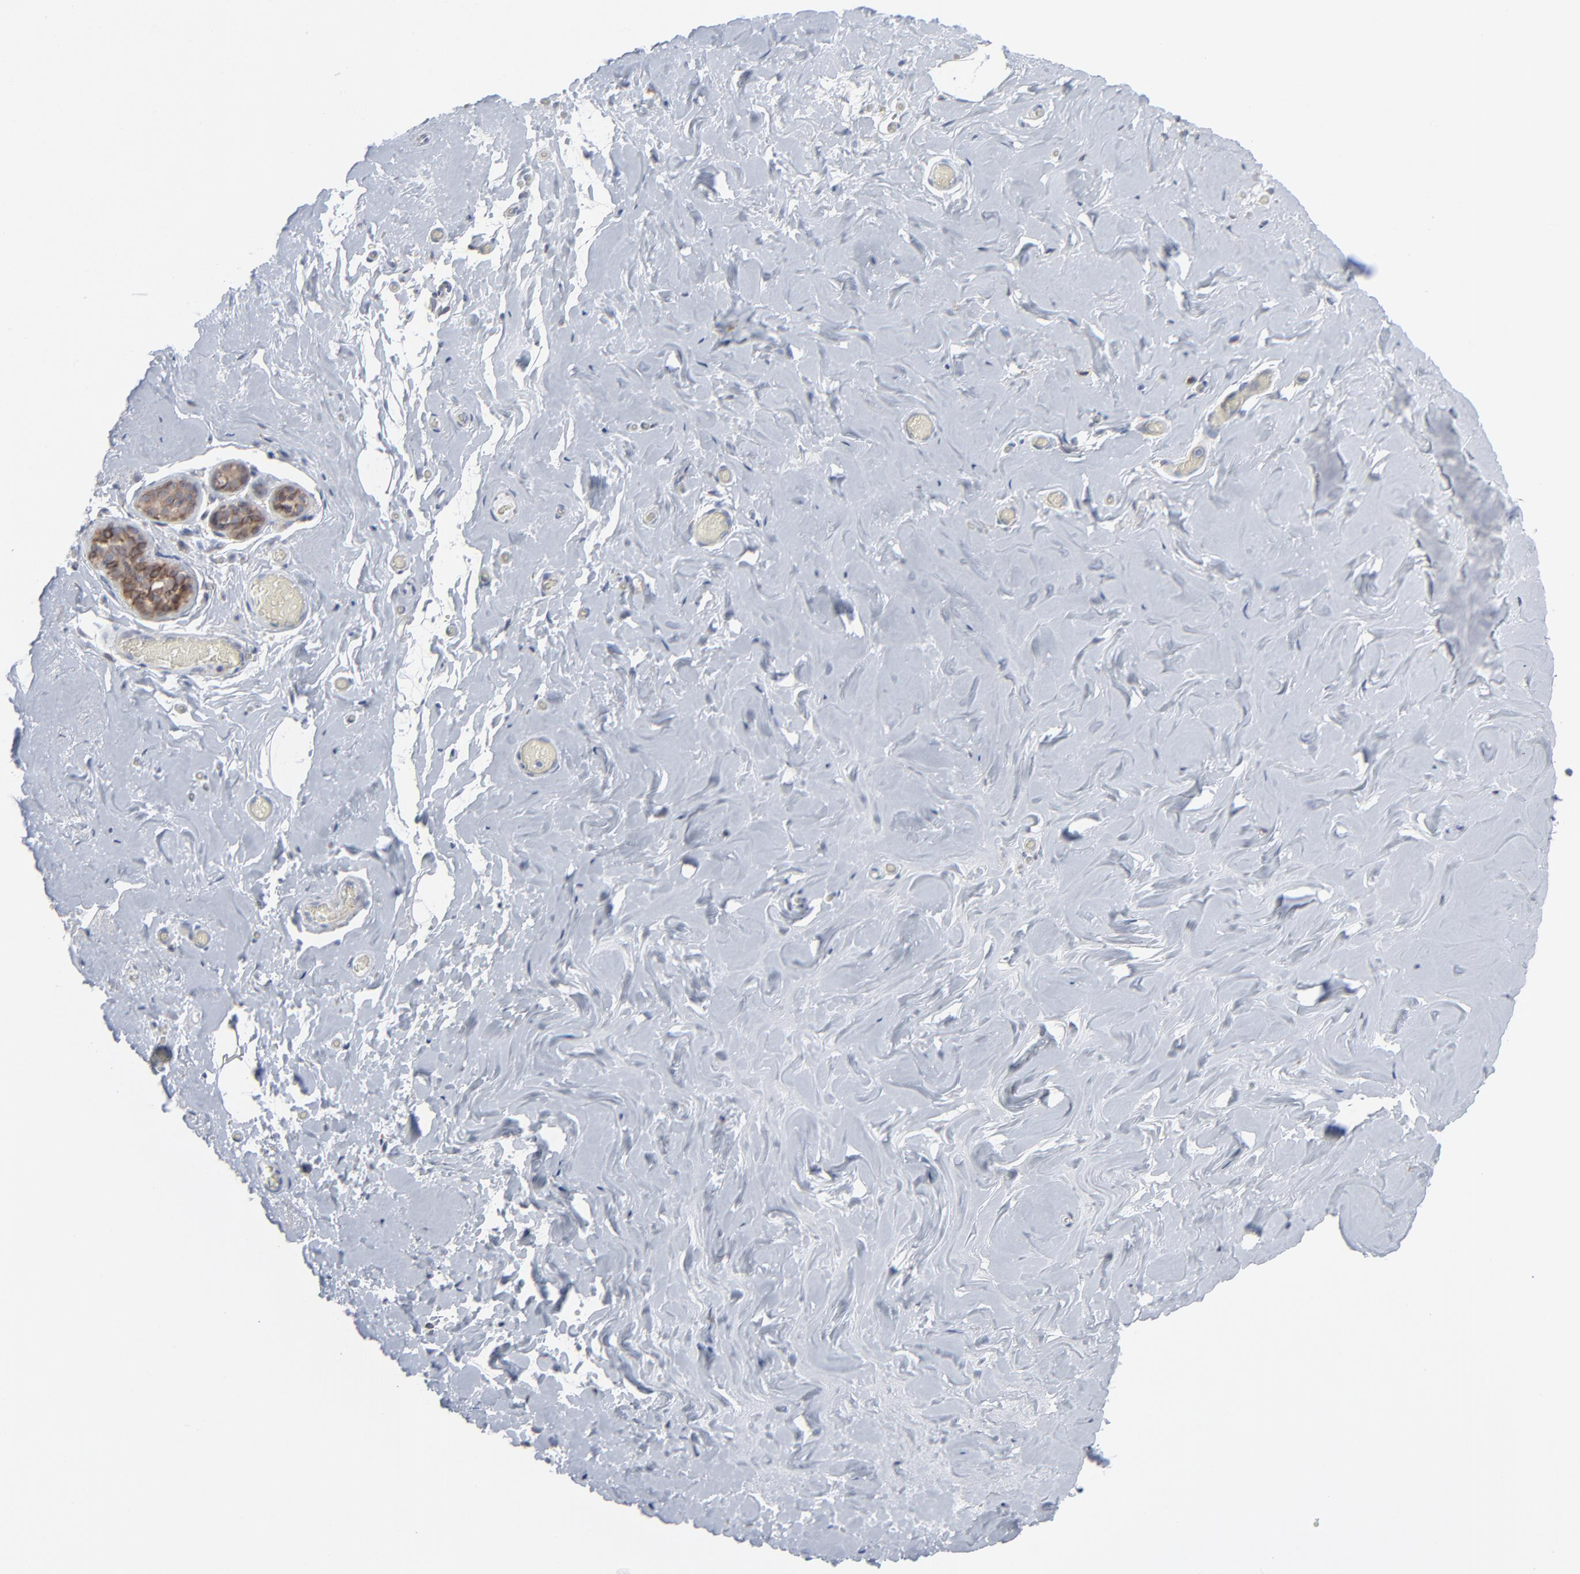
{"staining": {"intensity": "negative", "quantity": "none", "location": "none"}, "tissue": "breast", "cell_type": "Adipocytes", "image_type": "normal", "snomed": [{"axis": "morphology", "description": "Normal tissue, NOS"}, {"axis": "topography", "description": "Breast"}], "caption": "Photomicrograph shows no significant protein positivity in adipocytes of benign breast.", "gene": "KDSR", "patient": {"sex": "female", "age": 75}}